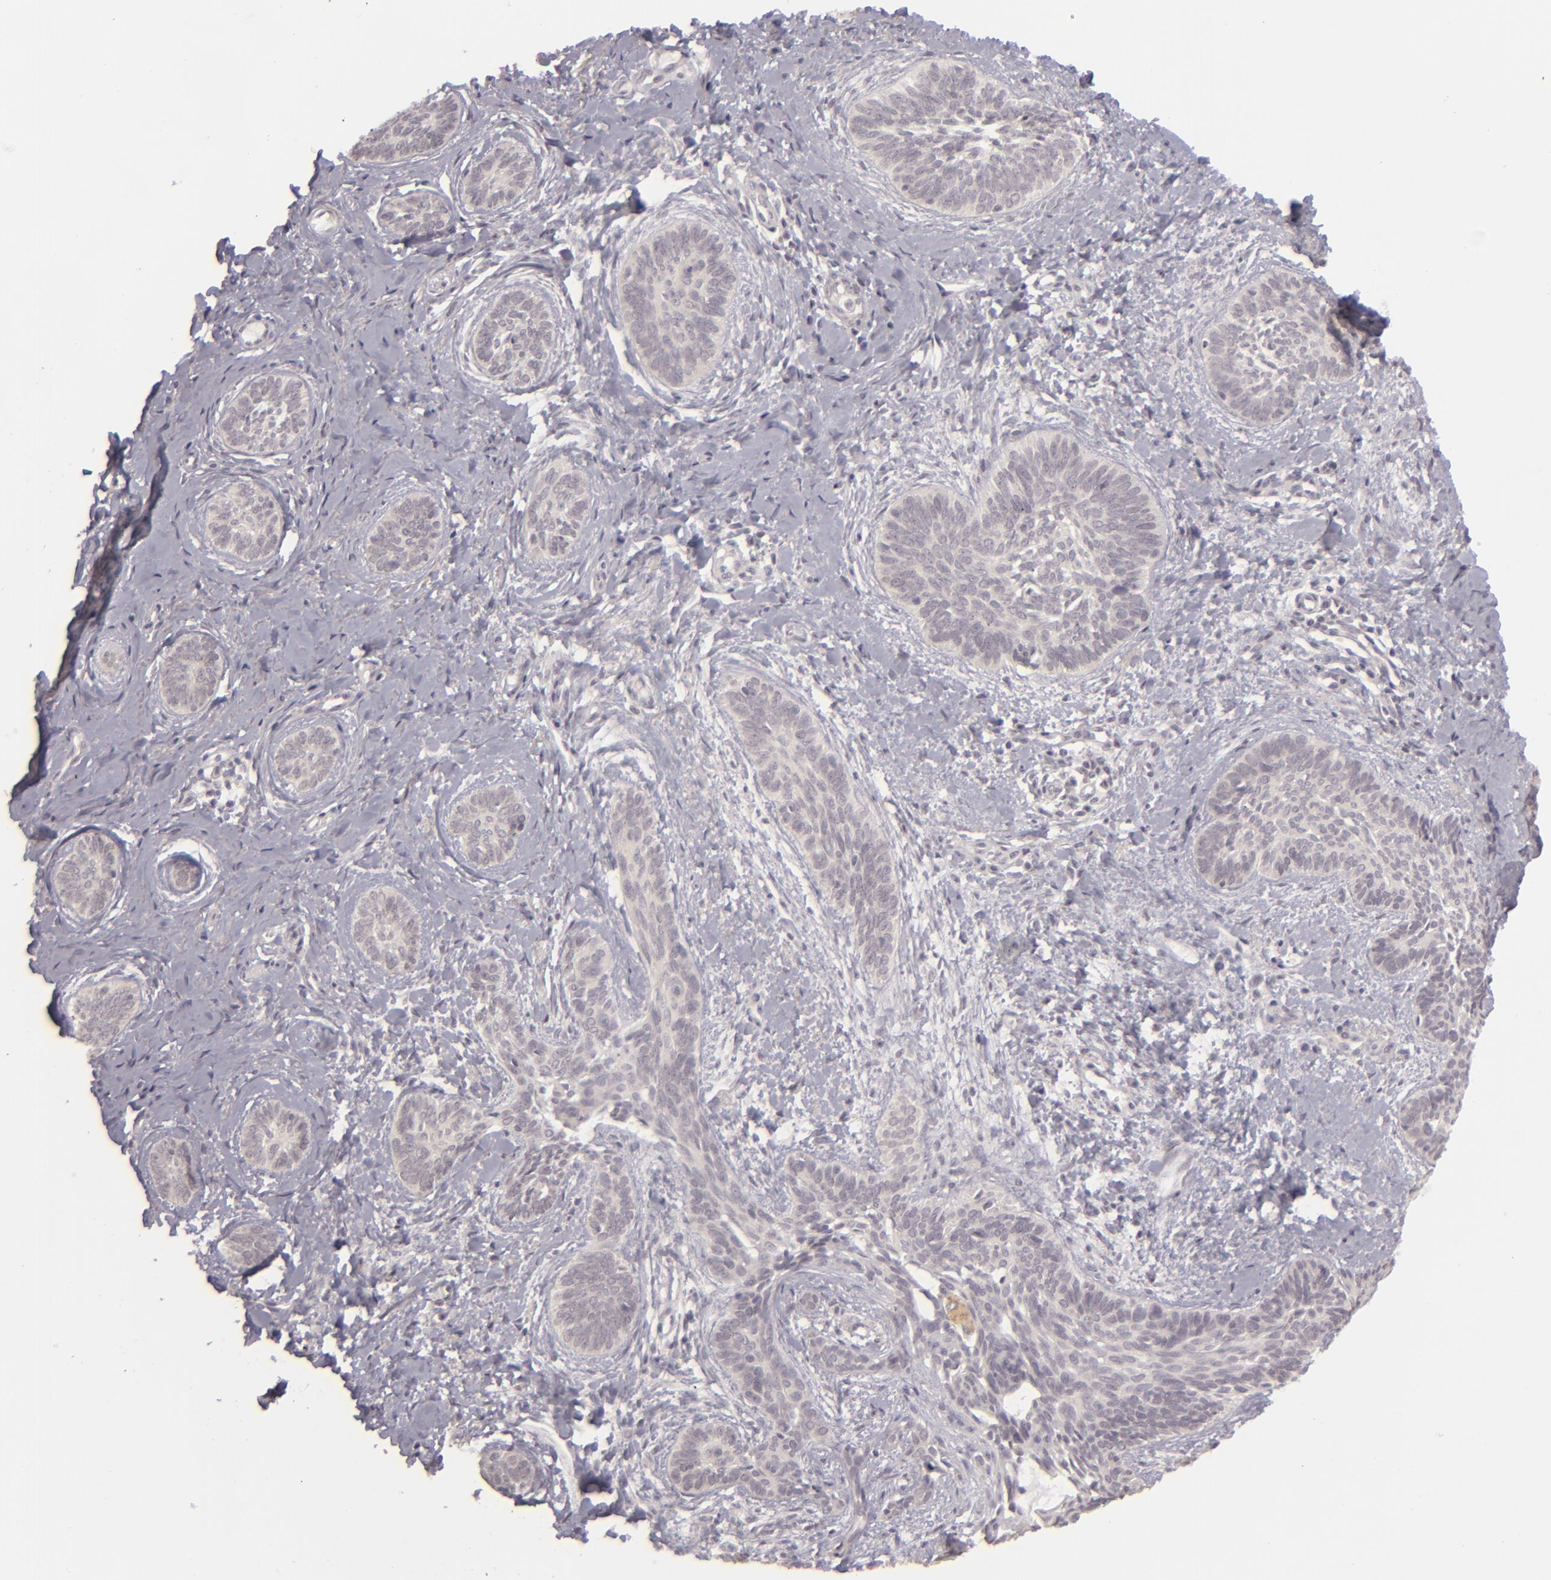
{"staining": {"intensity": "negative", "quantity": "none", "location": "none"}, "tissue": "skin cancer", "cell_type": "Tumor cells", "image_type": "cancer", "snomed": [{"axis": "morphology", "description": "Basal cell carcinoma"}, {"axis": "topography", "description": "Skin"}], "caption": "DAB immunohistochemical staining of skin cancer exhibits no significant expression in tumor cells.", "gene": "DLG3", "patient": {"sex": "female", "age": 81}}